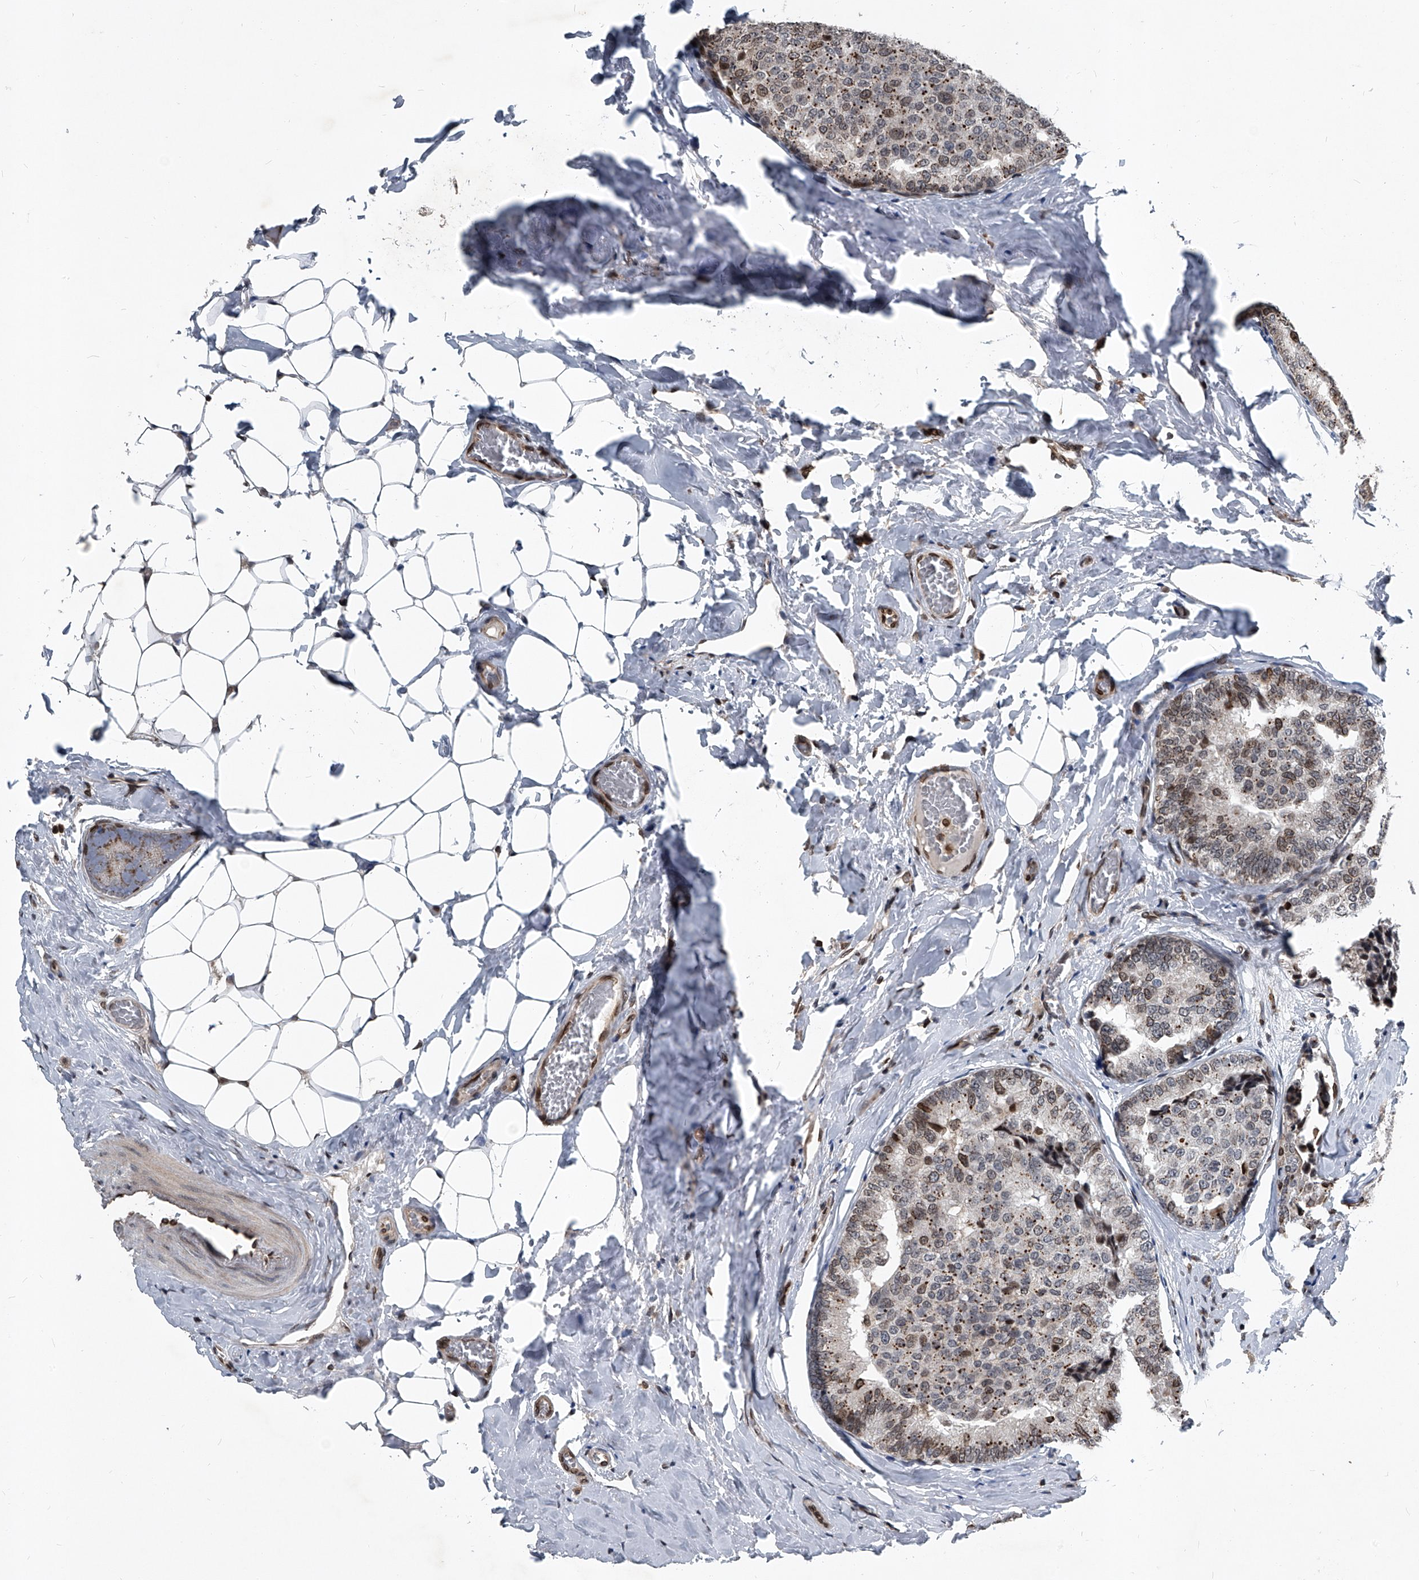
{"staining": {"intensity": "moderate", "quantity": "<25%", "location": "cytoplasmic/membranous,nuclear"}, "tissue": "breast cancer", "cell_type": "Tumor cells", "image_type": "cancer", "snomed": [{"axis": "morphology", "description": "Normal tissue, NOS"}, {"axis": "morphology", "description": "Duct carcinoma"}, {"axis": "topography", "description": "Breast"}], "caption": "Tumor cells show low levels of moderate cytoplasmic/membranous and nuclear expression in approximately <25% of cells in breast cancer.", "gene": "PHF20", "patient": {"sex": "female", "age": 43}}